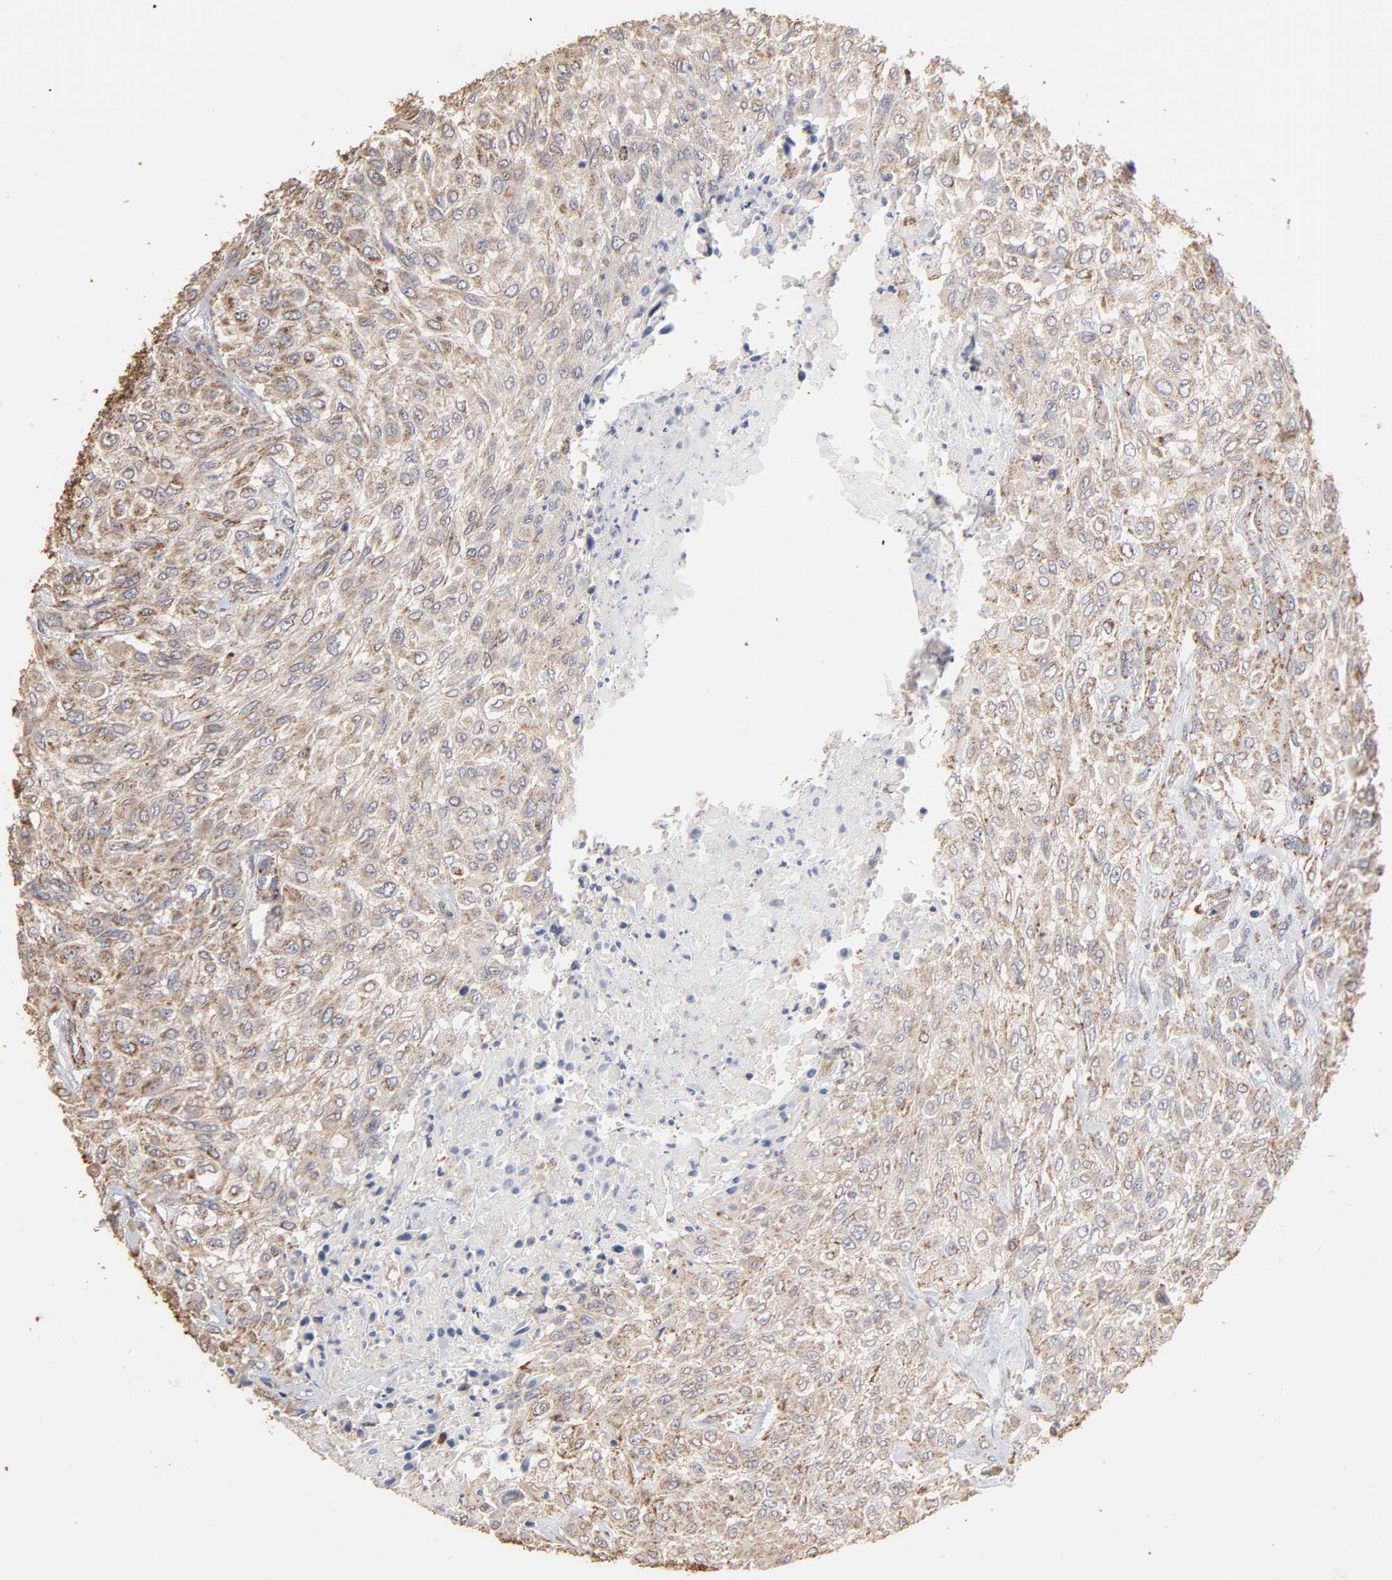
{"staining": {"intensity": "moderate", "quantity": ">75%", "location": "cytoplasmic/membranous"}, "tissue": "urothelial cancer", "cell_type": "Tumor cells", "image_type": "cancer", "snomed": [{"axis": "morphology", "description": "Urothelial carcinoma, High grade"}, {"axis": "topography", "description": "Urinary bladder"}], "caption": "Moderate cytoplasmic/membranous protein expression is identified in approximately >75% of tumor cells in high-grade urothelial carcinoma. The protein of interest is shown in brown color, while the nuclei are stained blue.", "gene": "CYCS", "patient": {"sex": "male", "age": 57}}